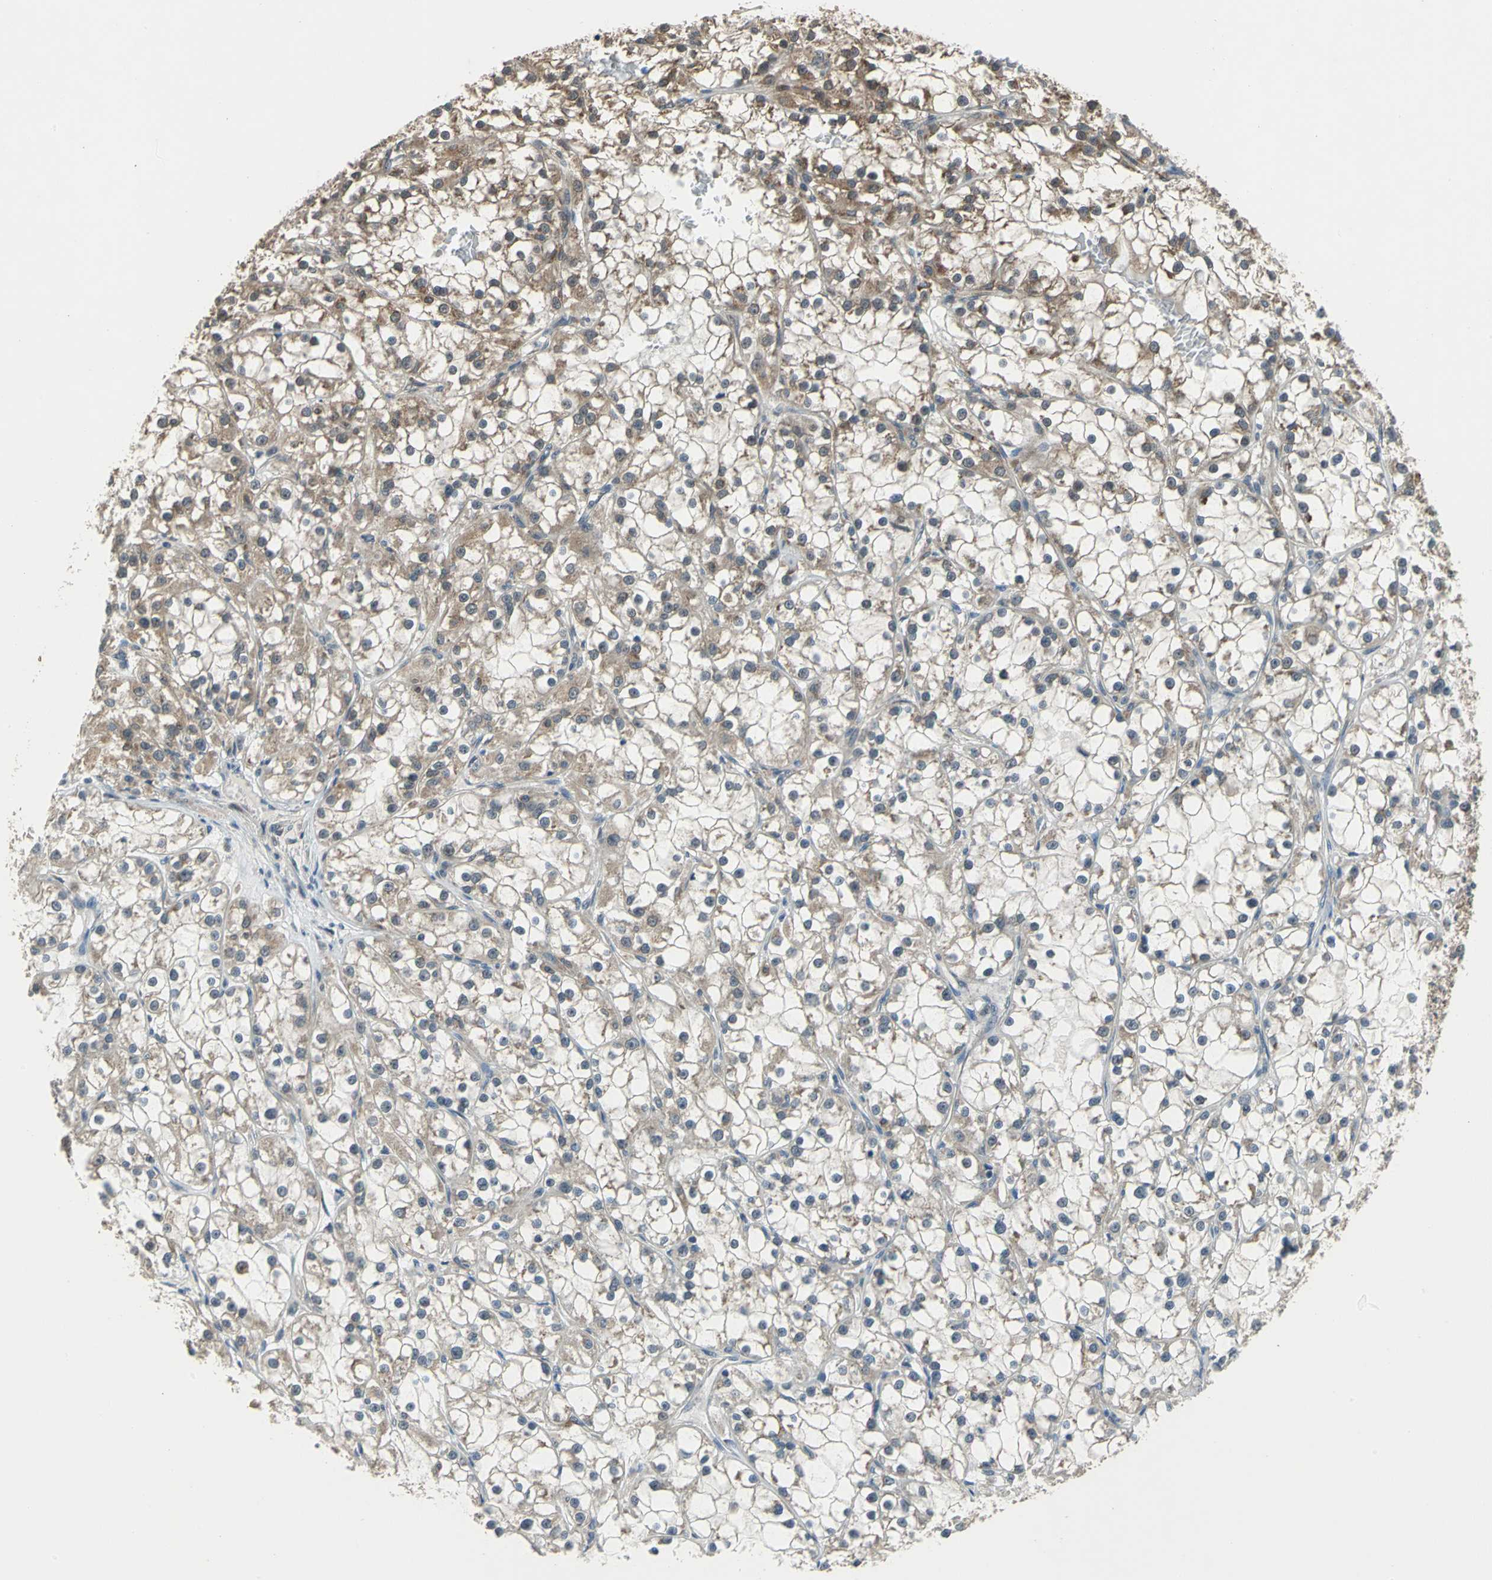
{"staining": {"intensity": "moderate", "quantity": ">75%", "location": "cytoplasmic/membranous"}, "tissue": "renal cancer", "cell_type": "Tumor cells", "image_type": "cancer", "snomed": [{"axis": "morphology", "description": "Adenocarcinoma, NOS"}, {"axis": "topography", "description": "Kidney"}], "caption": "Adenocarcinoma (renal) stained with immunohistochemistry shows moderate cytoplasmic/membranous staining in about >75% of tumor cells.", "gene": "NFKBIE", "patient": {"sex": "female", "age": 52}}